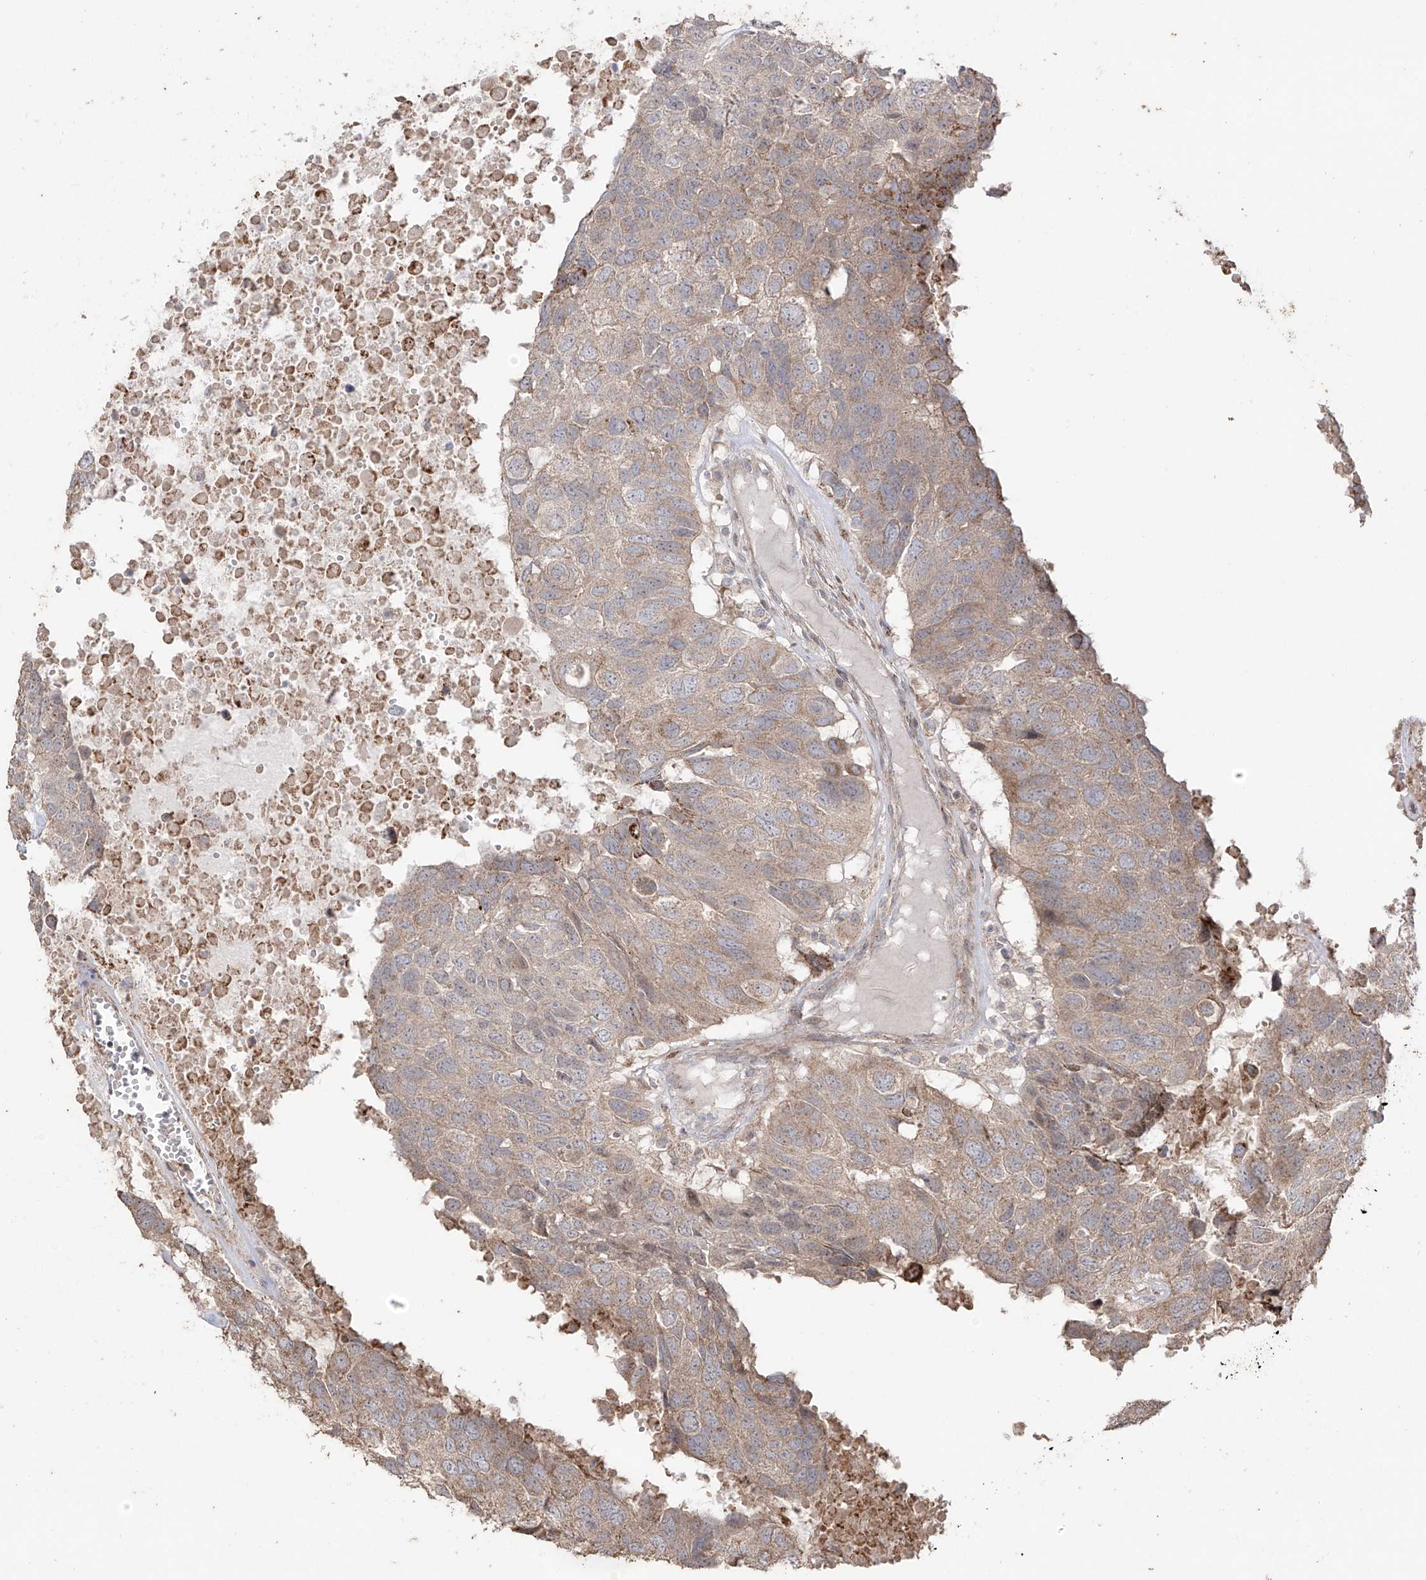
{"staining": {"intensity": "weak", "quantity": ">75%", "location": "cytoplasmic/membranous"}, "tissue": "head and neck cancer", "cell_type": "Tumor cells", "image_type": "cancer", "snomed": [{"axis": "morphology", "description": "Squamous cell carcinoma, NOS"}, {"axis": "topography", "description": "Head-Neck"}], "caption": "Immunohistochemistry (IHC) image of human head and neck cancer (squamous cell carcinoma) stained for a protein (brown), which reveals low levels of weak cytoplasmic/membranous expression in about >75% of tumor cells.", "gene": "YKT6", "patient": {"sex": "male", "age": 66}}